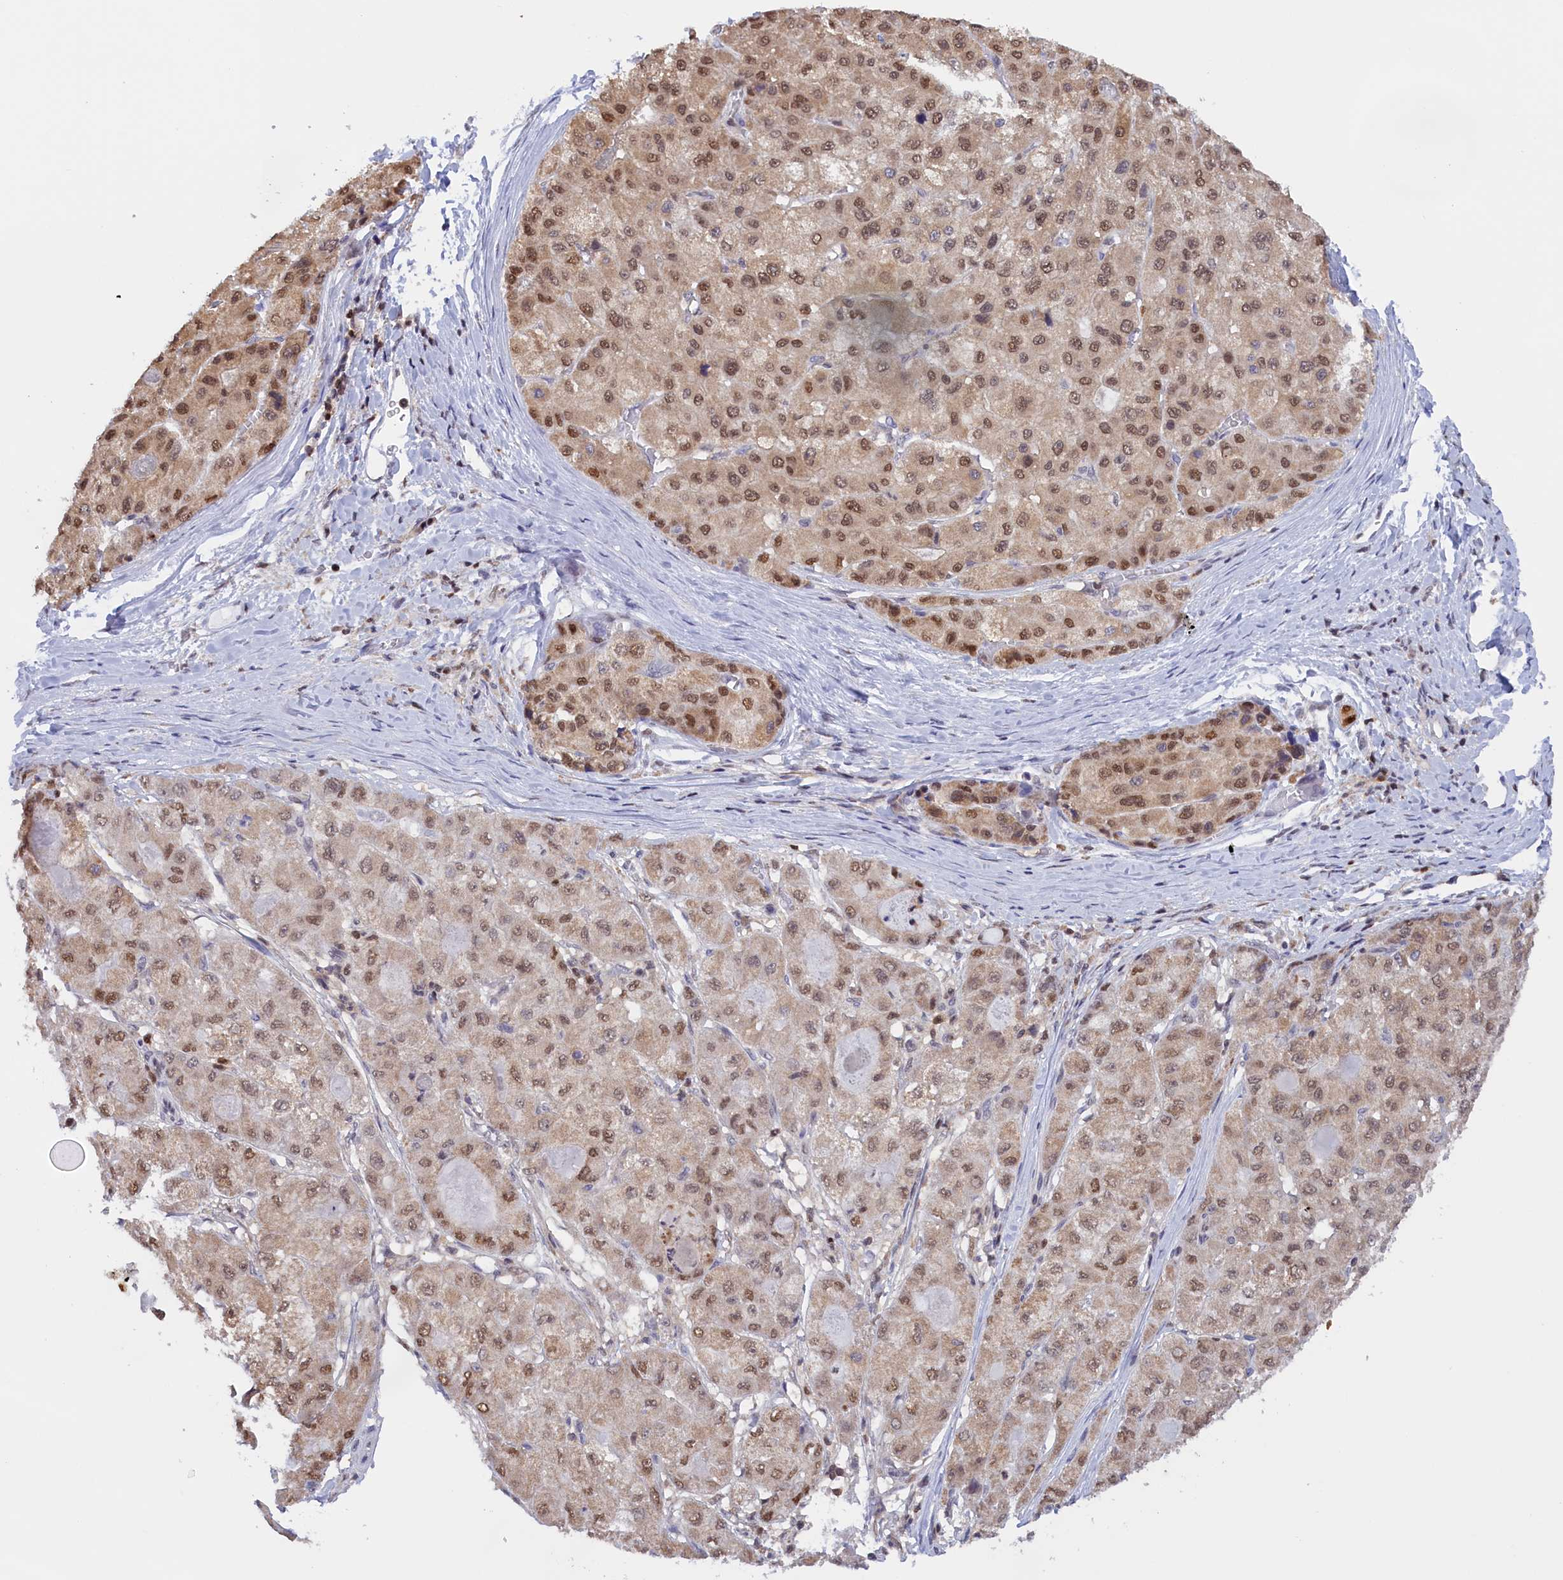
{"staining": {"intensity": "moderate", "quantity": ">75%", "location": "cytoplasmic/membranous,nuclear"}, "tissue": "liver cancer", "cell_type": "Tumor cells", "image_type": "cancer", "snomed": [{"axis": "morphology", "description": "Carcinoma, Hepatocellular, NOS"}, {"axis": "topography", "description": "Liver"}], "caption": "Liver cancer (hepatocellular carcinoma) stained for a protein demonstrates moderate cytoplasmic/membranous and nuclear positivity in tumor cells.", "gene": "IZUMO2", "patient": {"sex": "male", "age": 80}}